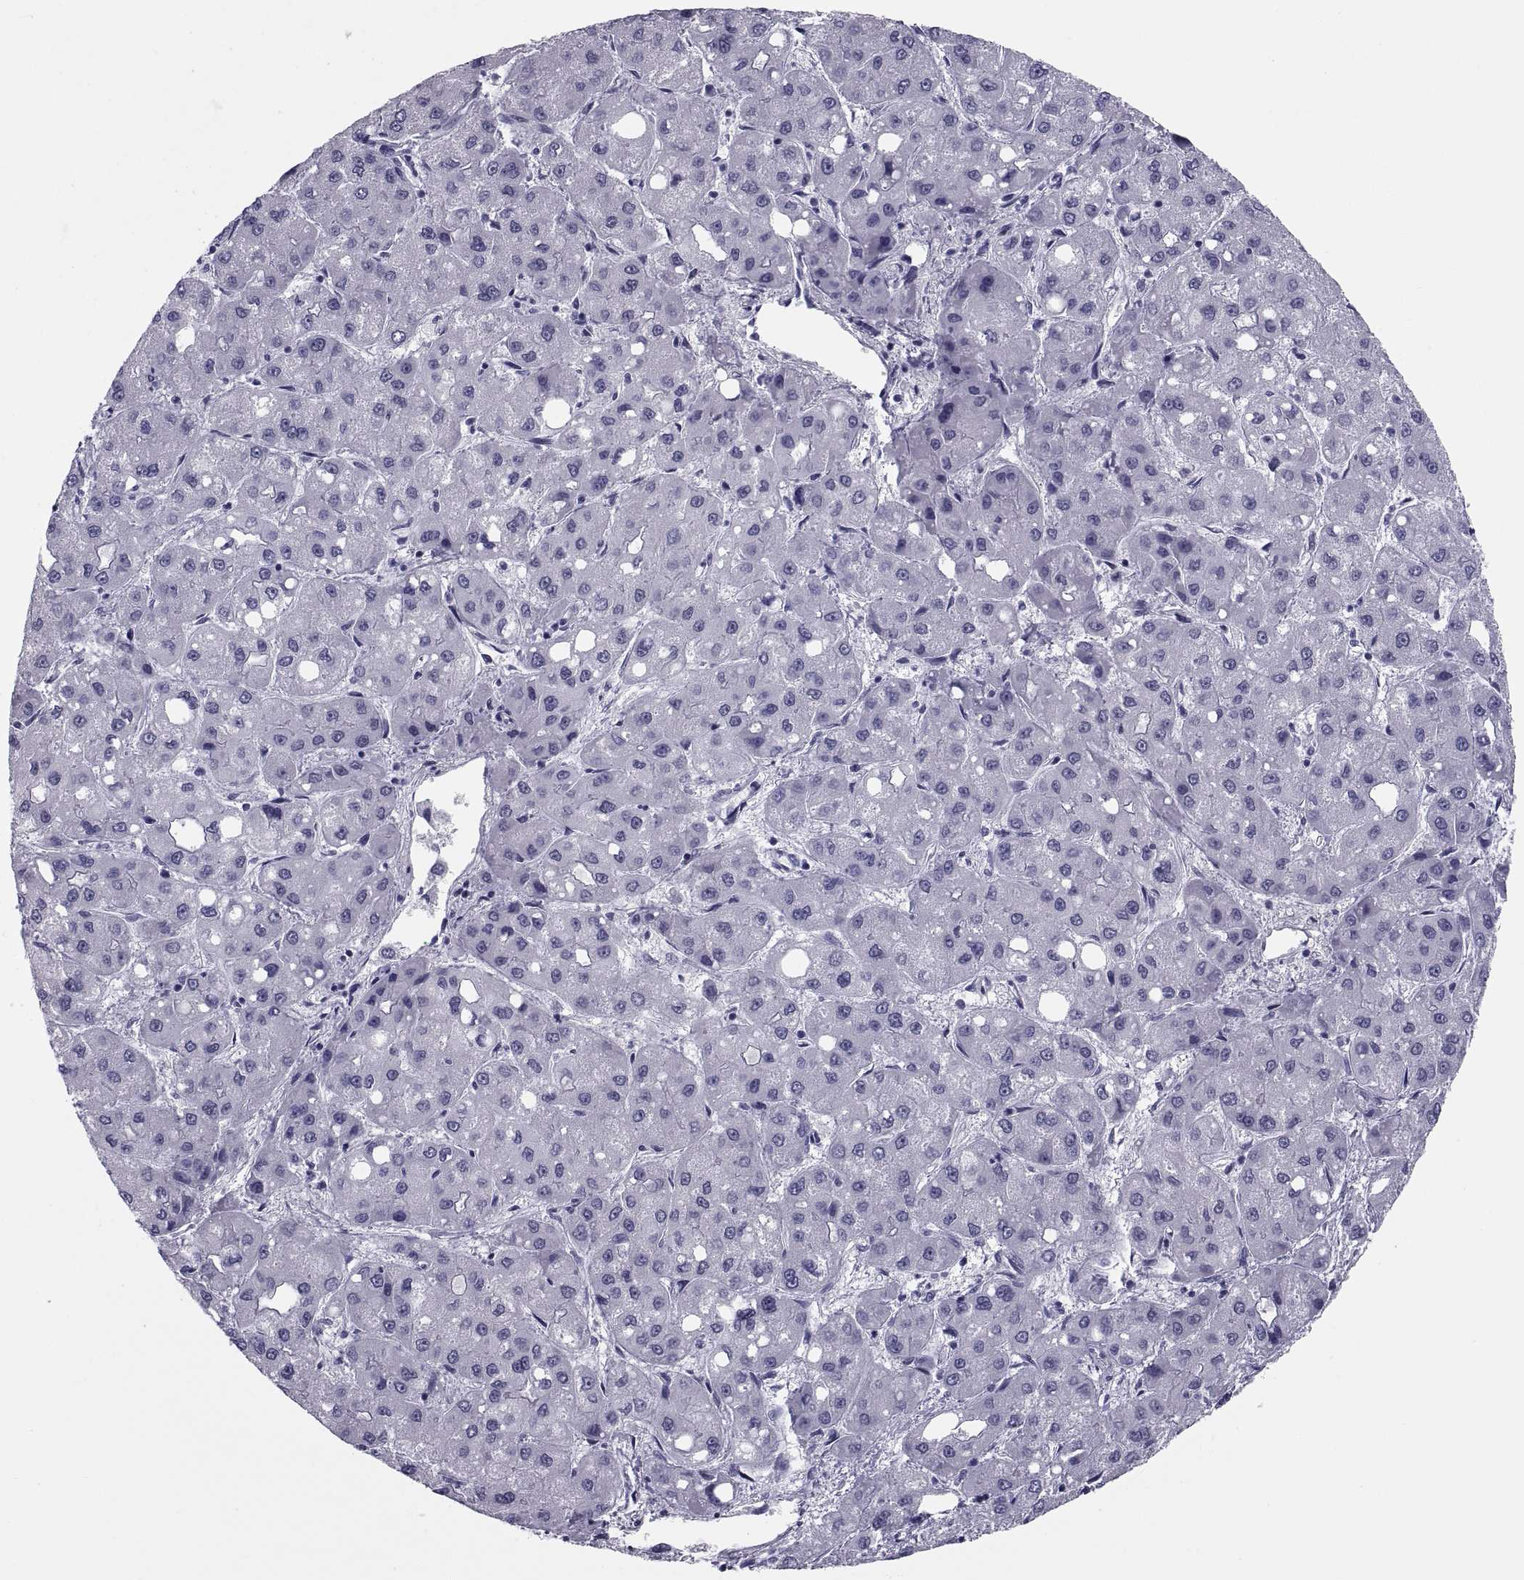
{"staining": {"intensity": "negative", "quantity": "none", "location": "none"}, "tissue": "liver cancer", "cell_type": "Tumor cells", "image_type": "cancer", "snomed": [{"axis": "morphology", "description": "Carcinoma, Hepatocellular, NOS"}, {"axis": "topography", "description": "Liver"}], "caption": "Histopathology image shows no protein staining in tumor cells of liver cancer (hepatocellular carcinoma) tissue. (DAB (3,3'-diaminobenzidine) IHC with hematoxylin counter stain).", "gene": "CRISP1", "patient": {"sex": "male", "age": 73}}